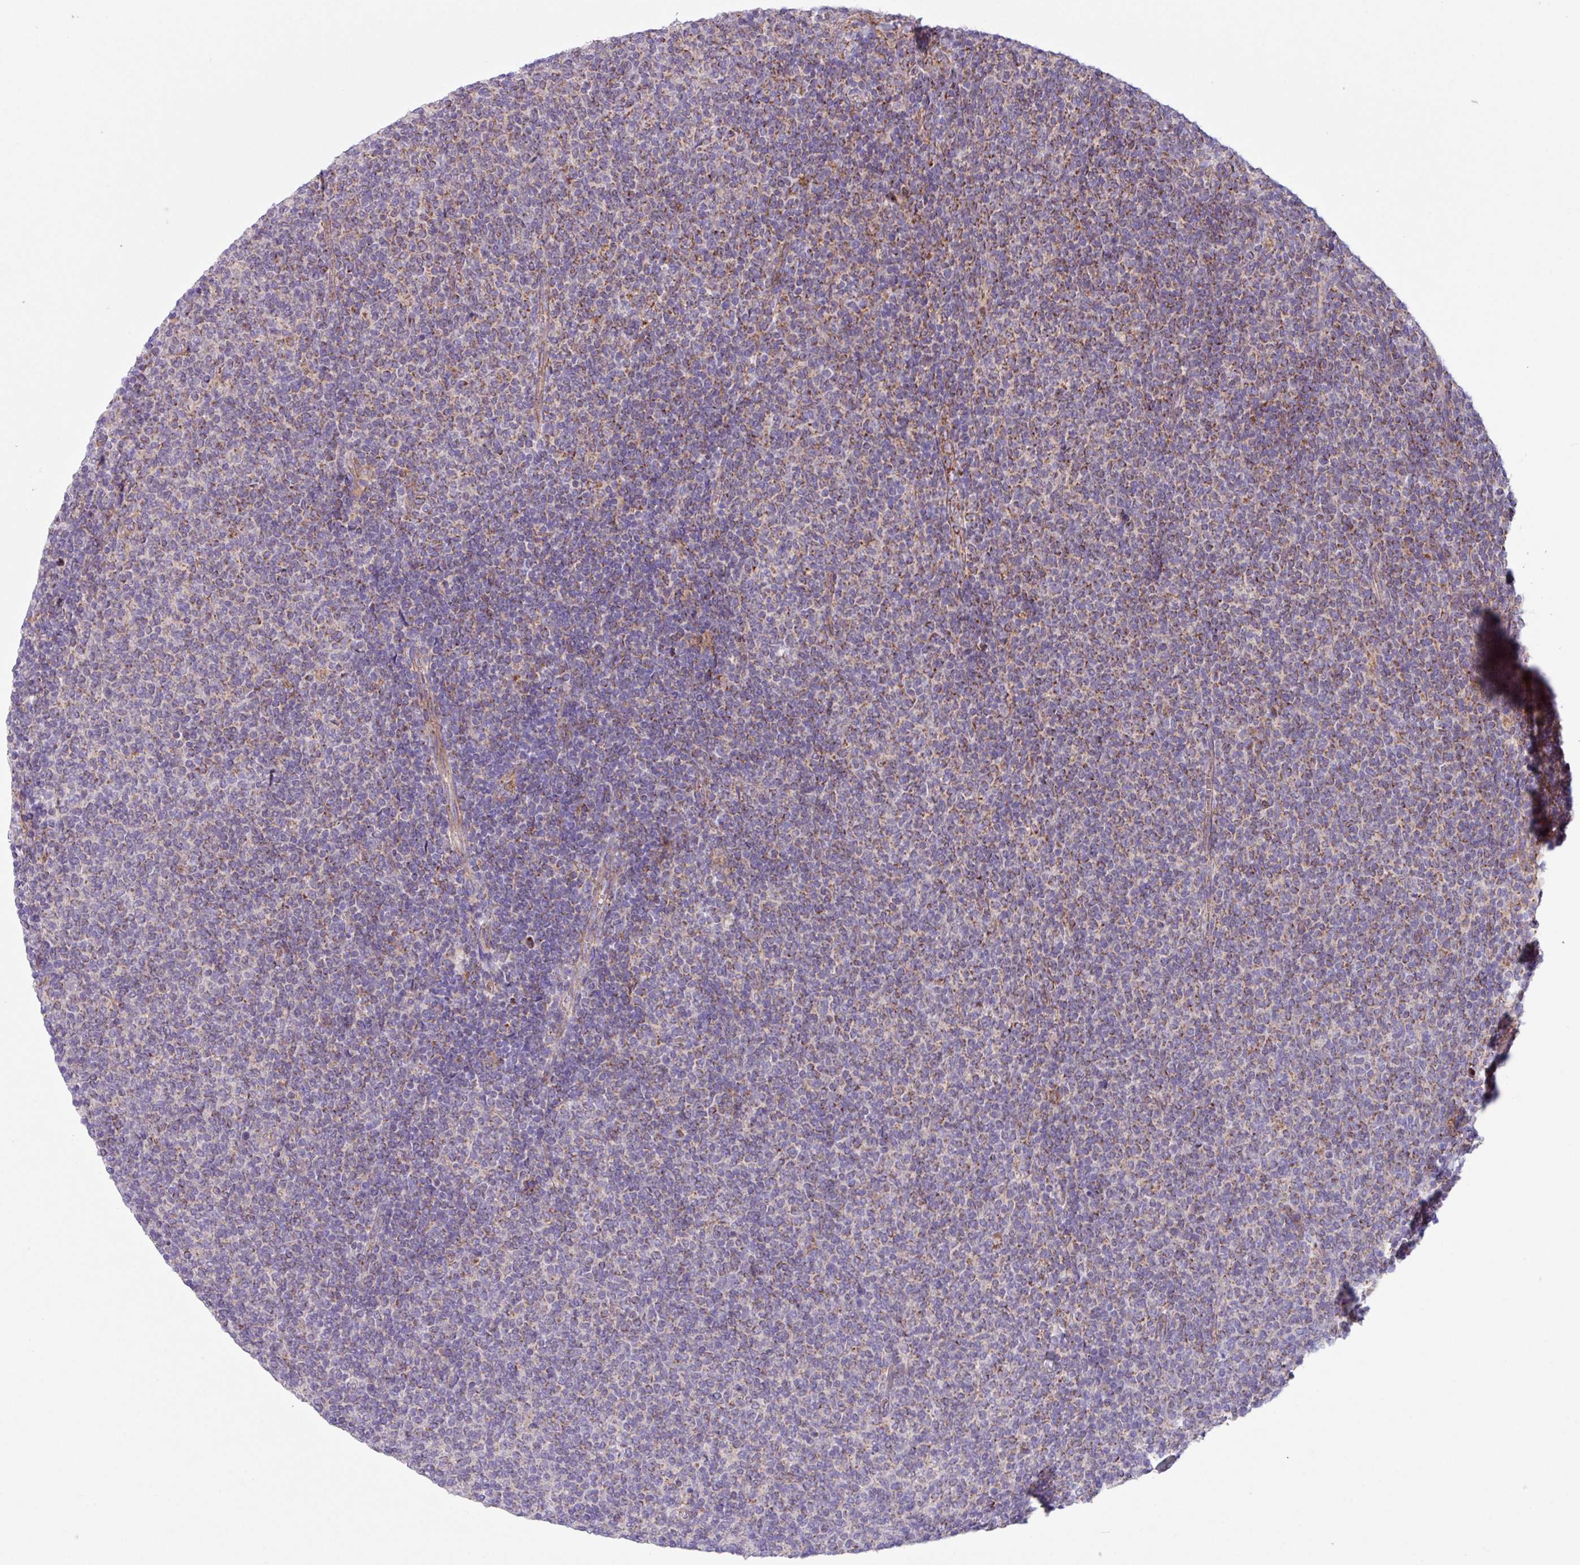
{"staining": {"intensity": "moderate", "quantity": "25%-75%", "location": "cytoplasmic/membranous"}, "tissue": "lymphoma", "cell_type": "Tumor cells", "image_type": "cancer", "snomed": [{"axis": "morphology", "description": "Malignant lymphoma, non-Hodgkin's type, Low grade"}, {"axis": "topography", "description": "Lymph node"}], "caption": "Low-grade malignant lymphoma, non-Hodgkin's type stained with immunohistochemistry shows moderate cytoplasmic/membranous staining in approximately 25%-75% of tumor cells. (Brightfield microscopy of DAB IHC at high magnification).", "gene": "OTULIN", "patient": {"sex": "male", "age": 52}}